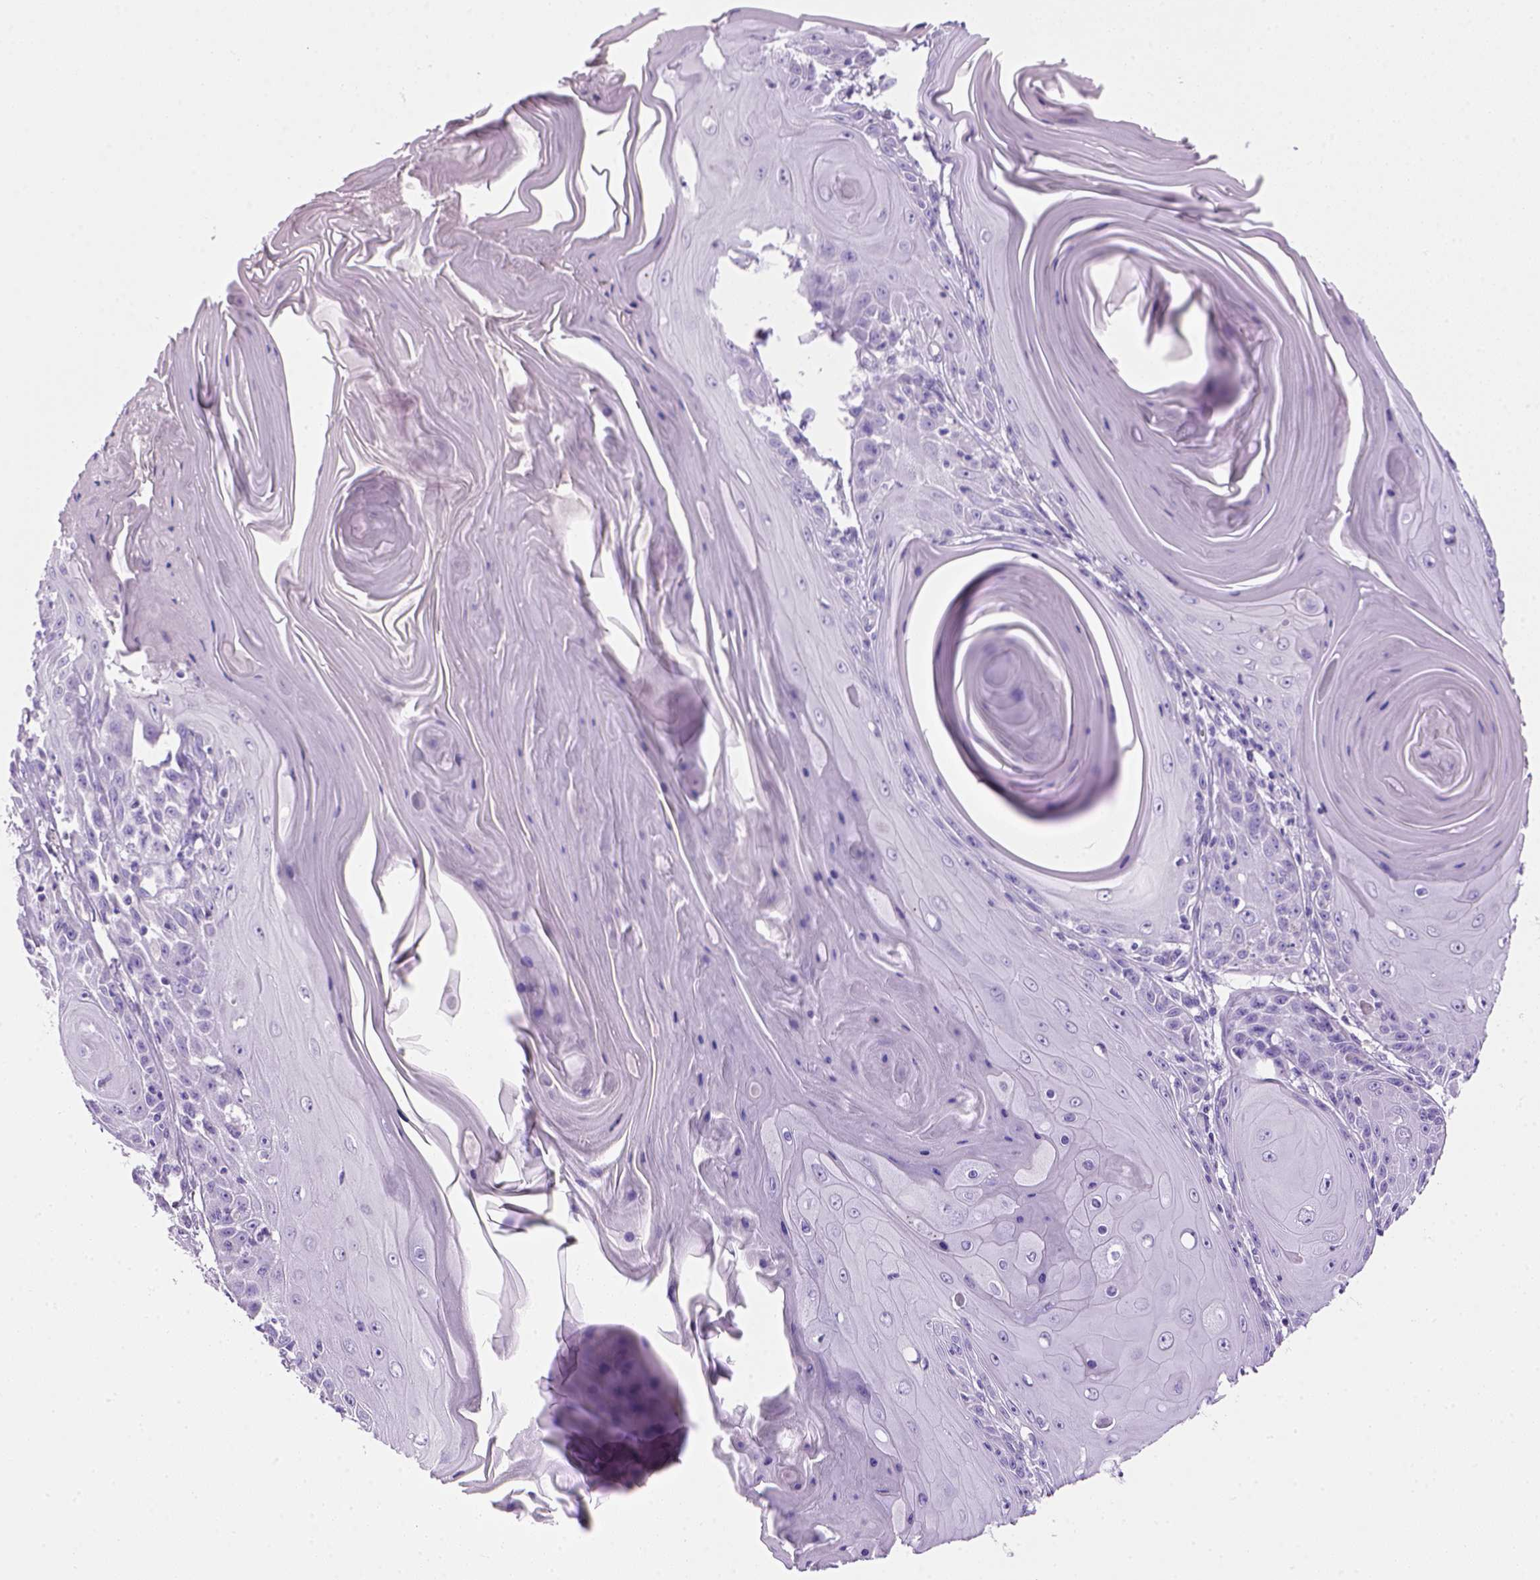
{"staining": {"intensity": "negative", "quantity": "none", "location": "none"}, "tissue": "skin cancer", "cell_type": "Tumor cells", "image_type": "cancer", "snomed": [{"axis": "morphology", "description": "Squamous cell carcinoma, NOS"}, {"axis": "topography", "description": "Skin"}, {"axis": "topography", "description": "Vulva"}], "caption": "This is a image of immunohistochemistry (IHC) staining of skin cancer (squamous cell carcinoma), which shows no expression in tumor cells. The staining is performed using DAB (3,3'-diaminobenzidine) brown chromogen with nuclei counter-stained in using hematoxylin.", "gene": "ARHGEF33", "patient": {"sex": "female", "age": 85}}